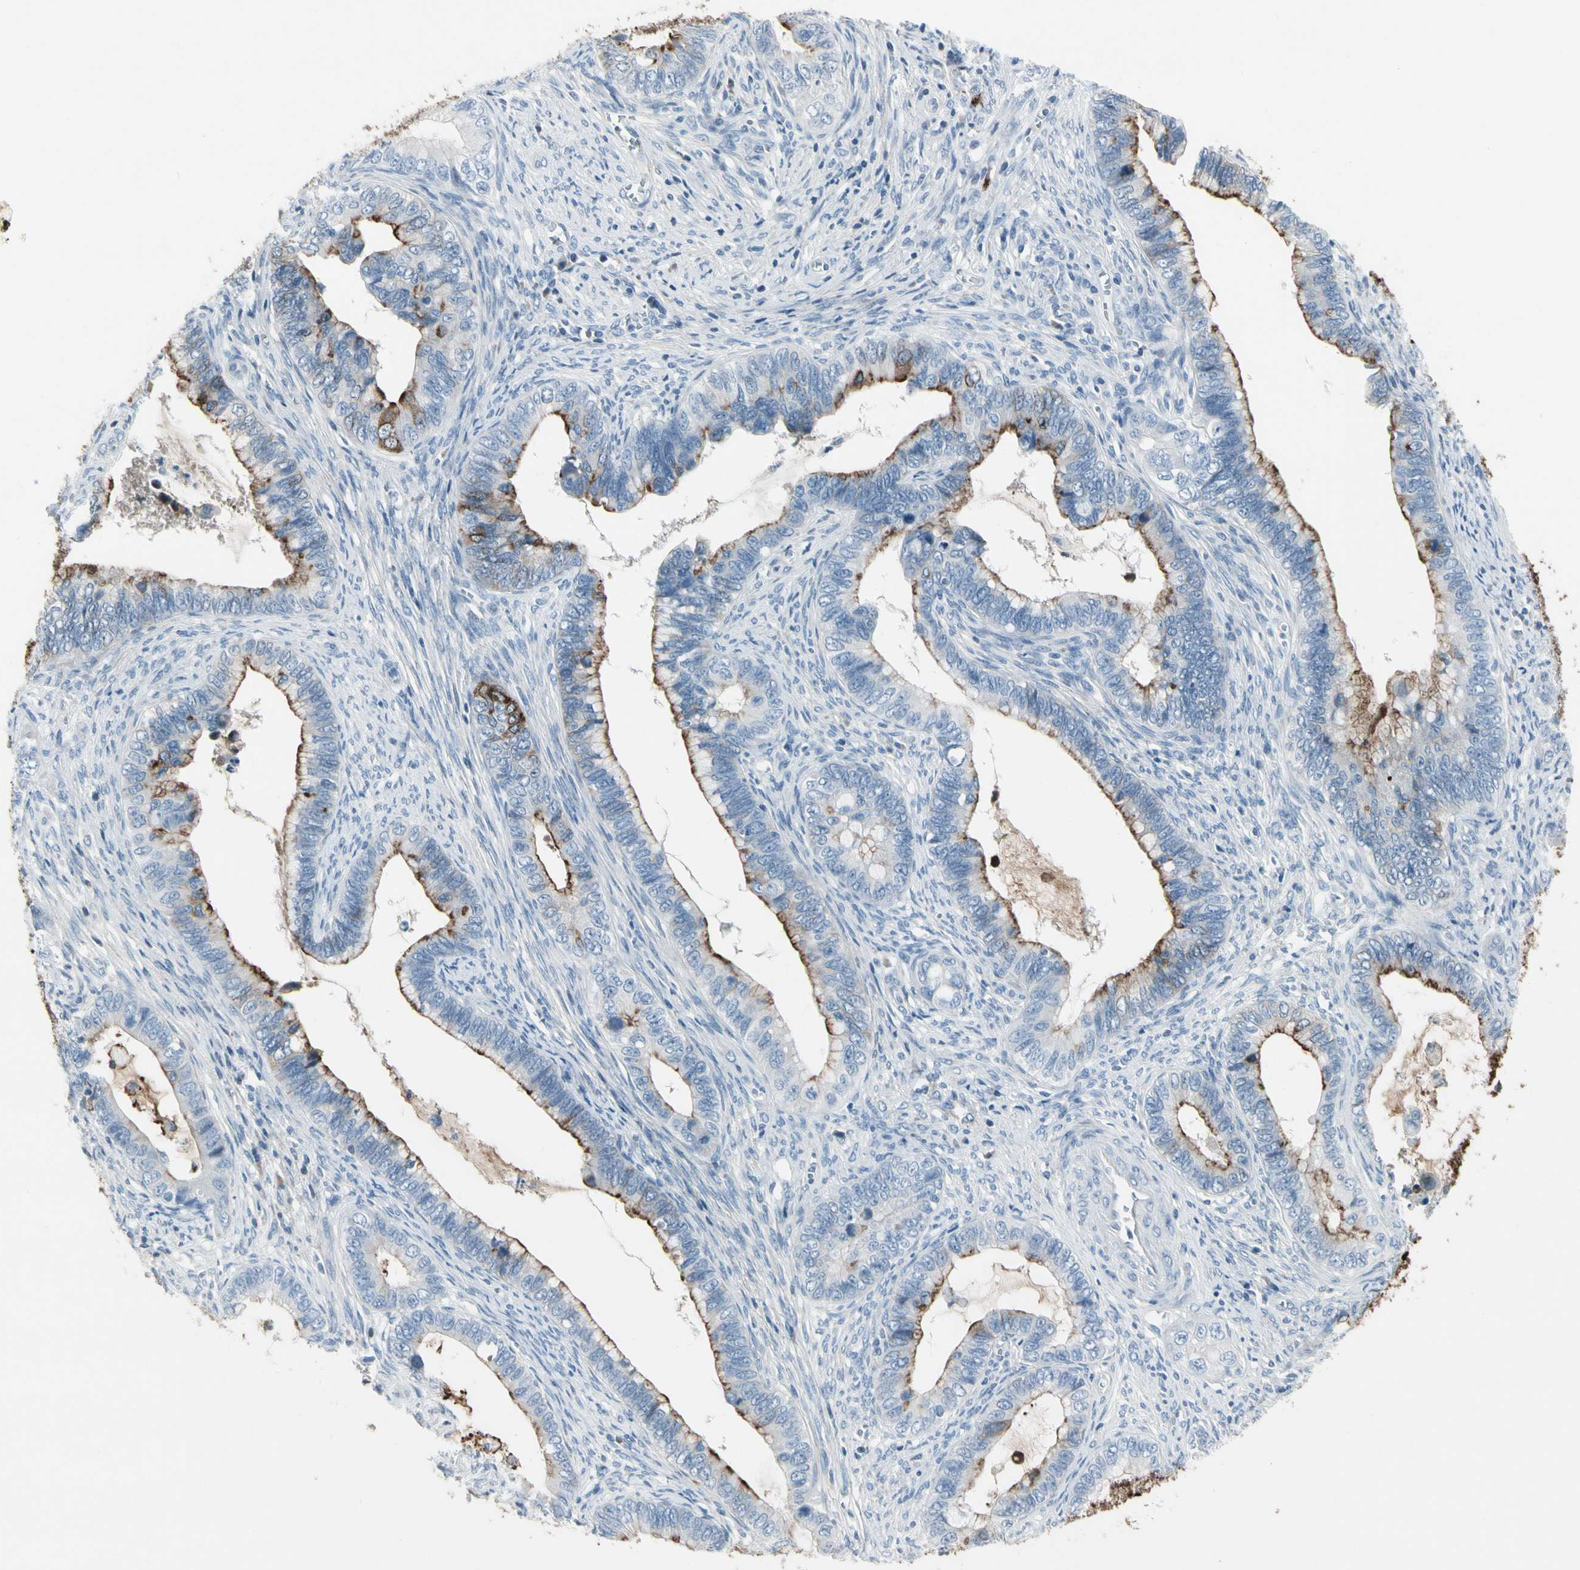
{"staining": {"intensity": "strong", "quantity": "<25%", "location": "cytoplasmic/membranous"}, "tissue": "cervical cancer", "cell_type": "Tumor cells", "image_type": "cancer", "snomed": [{"axis": "morphology", "description": "Adenocarcinoma, NOS"}, {"axis": "topography", "description": "Cervix"}], "caption": "Brown immunohistochemical staining in human adenocarcinoma (cervical) reveals strong cytoplasmic/membranous expression in approximately <25% of tumor cells. (brown staining indicates protein expression, while blue staining denotes nuclei).", "gene": "PIGR", "patient": {"sex": "female", "age": 44}}